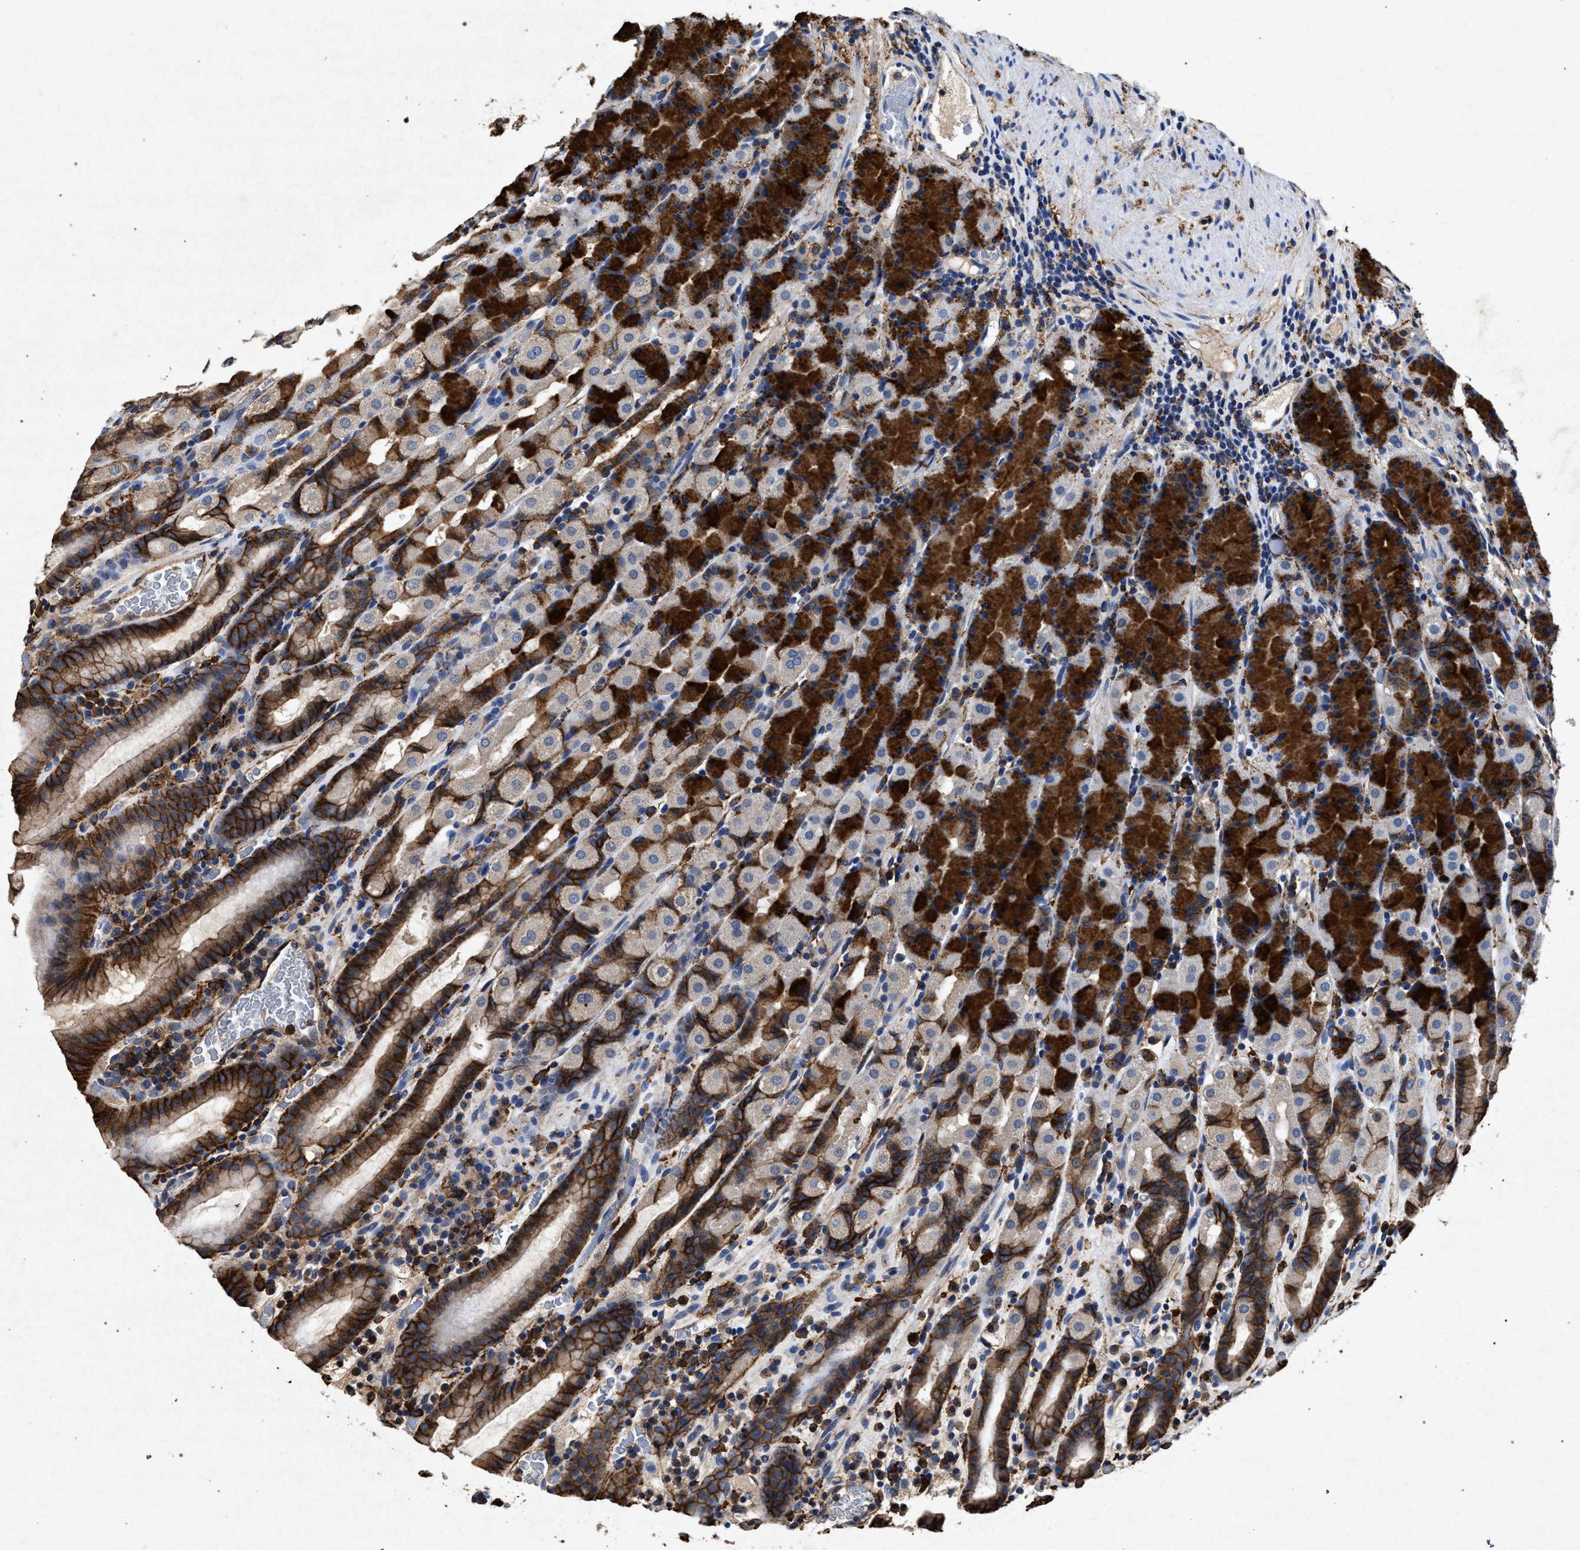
{"staining": {"intensity": "strong", "quantity": ">75%", "location": "cytoplasmic/membranous"}, "tissue": "stomach", "cell_type": "Glandular cells", "image_type": "normal", "snomed": [{"axis": "morphology", "description": "Normal tissue, NOS"}, {"axis": "topography", "description": "Stomach, upper"}], "caption": "Protein expression analysis of benign human stomach reveals strong cytoplasmic/membranous positivity in about >75% of glandular cells.", "gene": "MARCKS", "patient": {"sex": "male", "age": 68}}